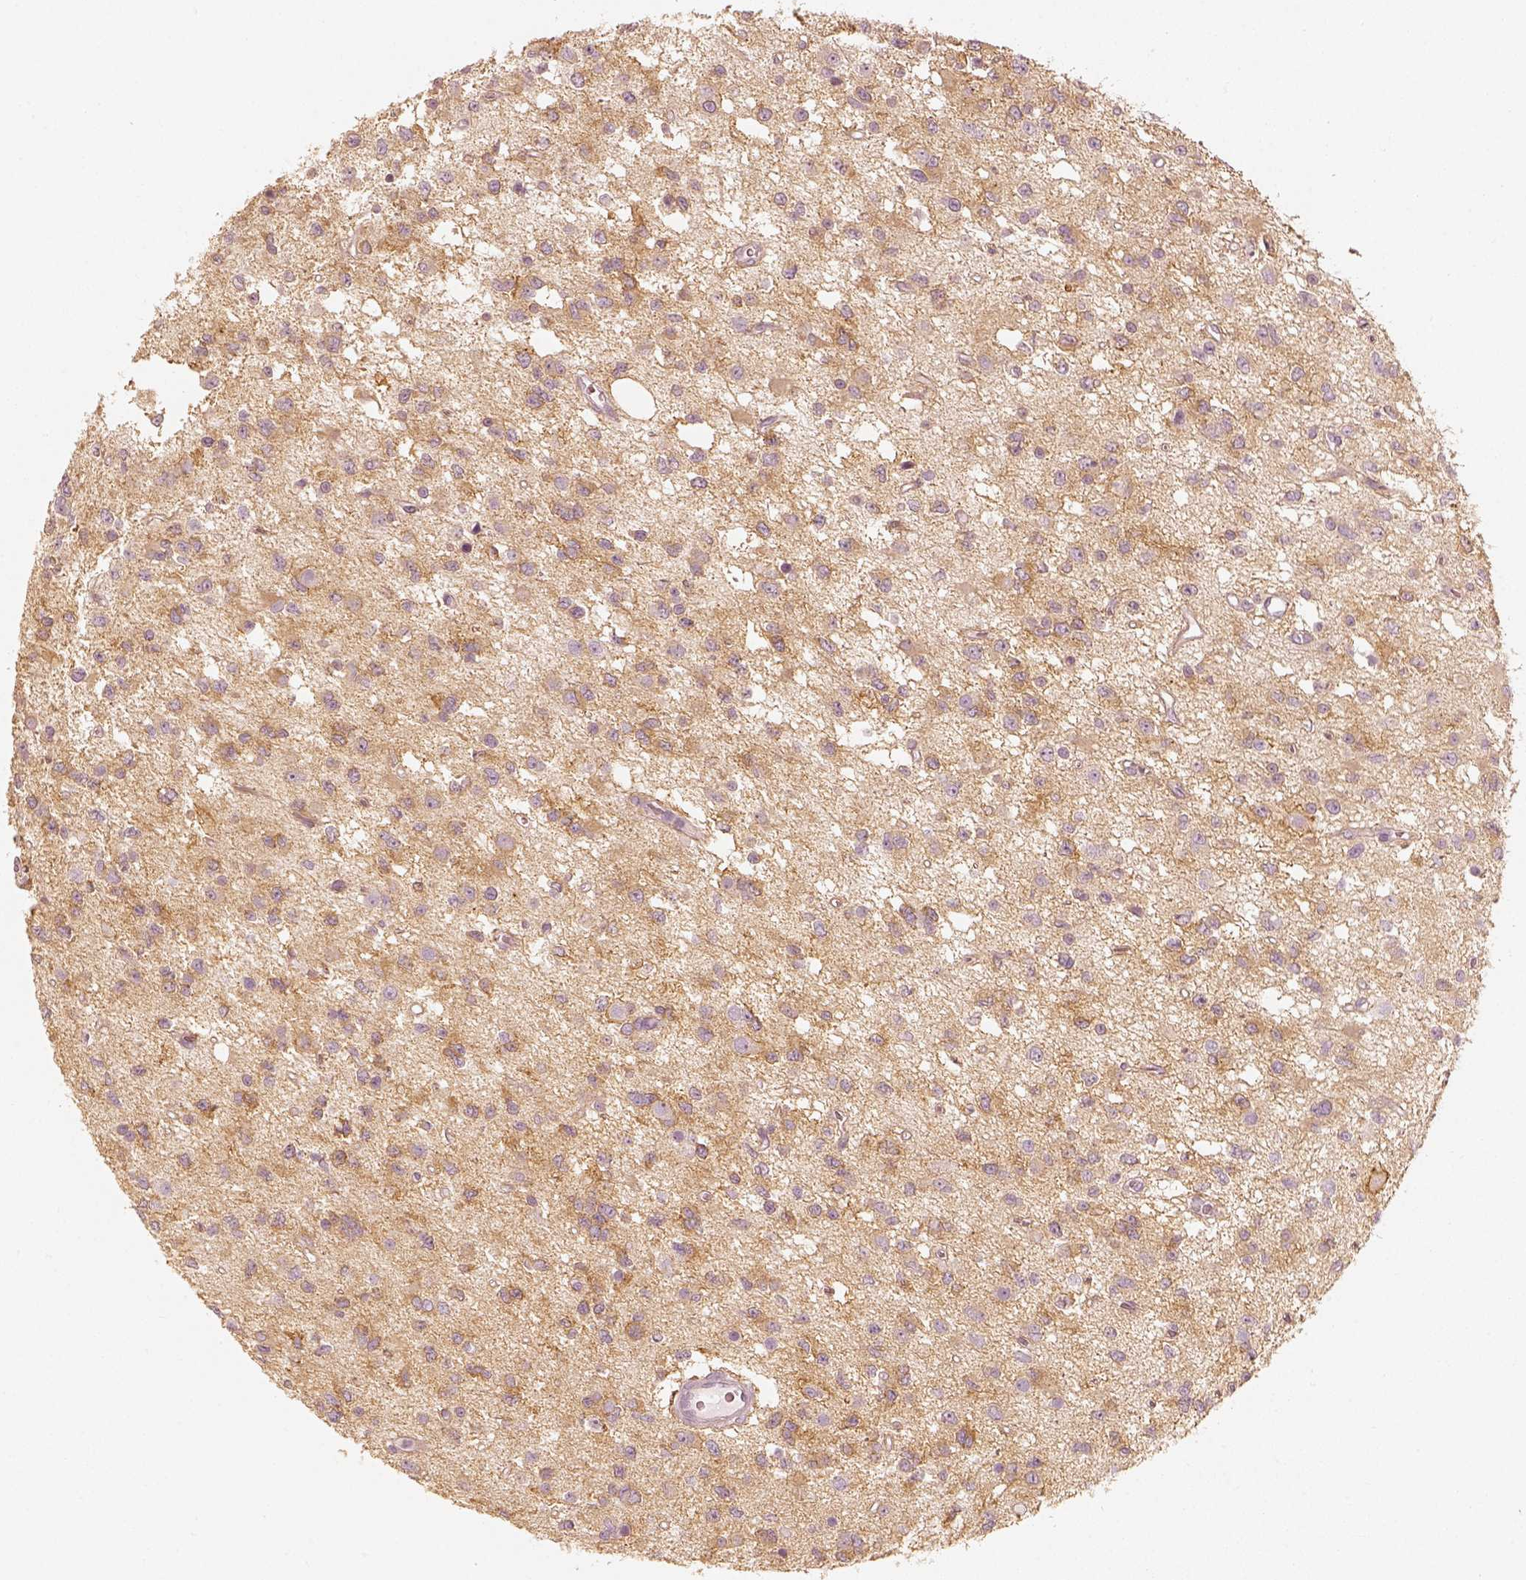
{"staining": {"intensity": "moderate", "quantity": ">75%", "location": "cytoplasmic/membranous"}, "tissue": "glioma", "cell_type": "Tumor cells", "image_type": "cancer", "snomed": [{"axis": "morphology", "description": "Glioma, malignant, Low grade"}, {"axis": "topography", "description": "Brain"}], "caption": "Immunohistochemical staining of human low-grade glioma (malignant) shows medium levels of moderate cytoplasmic/membranous positivity in about >75% of tumor cells.", "gene": "FMNL2", "patient": {"sex": "female", "age": 45}}